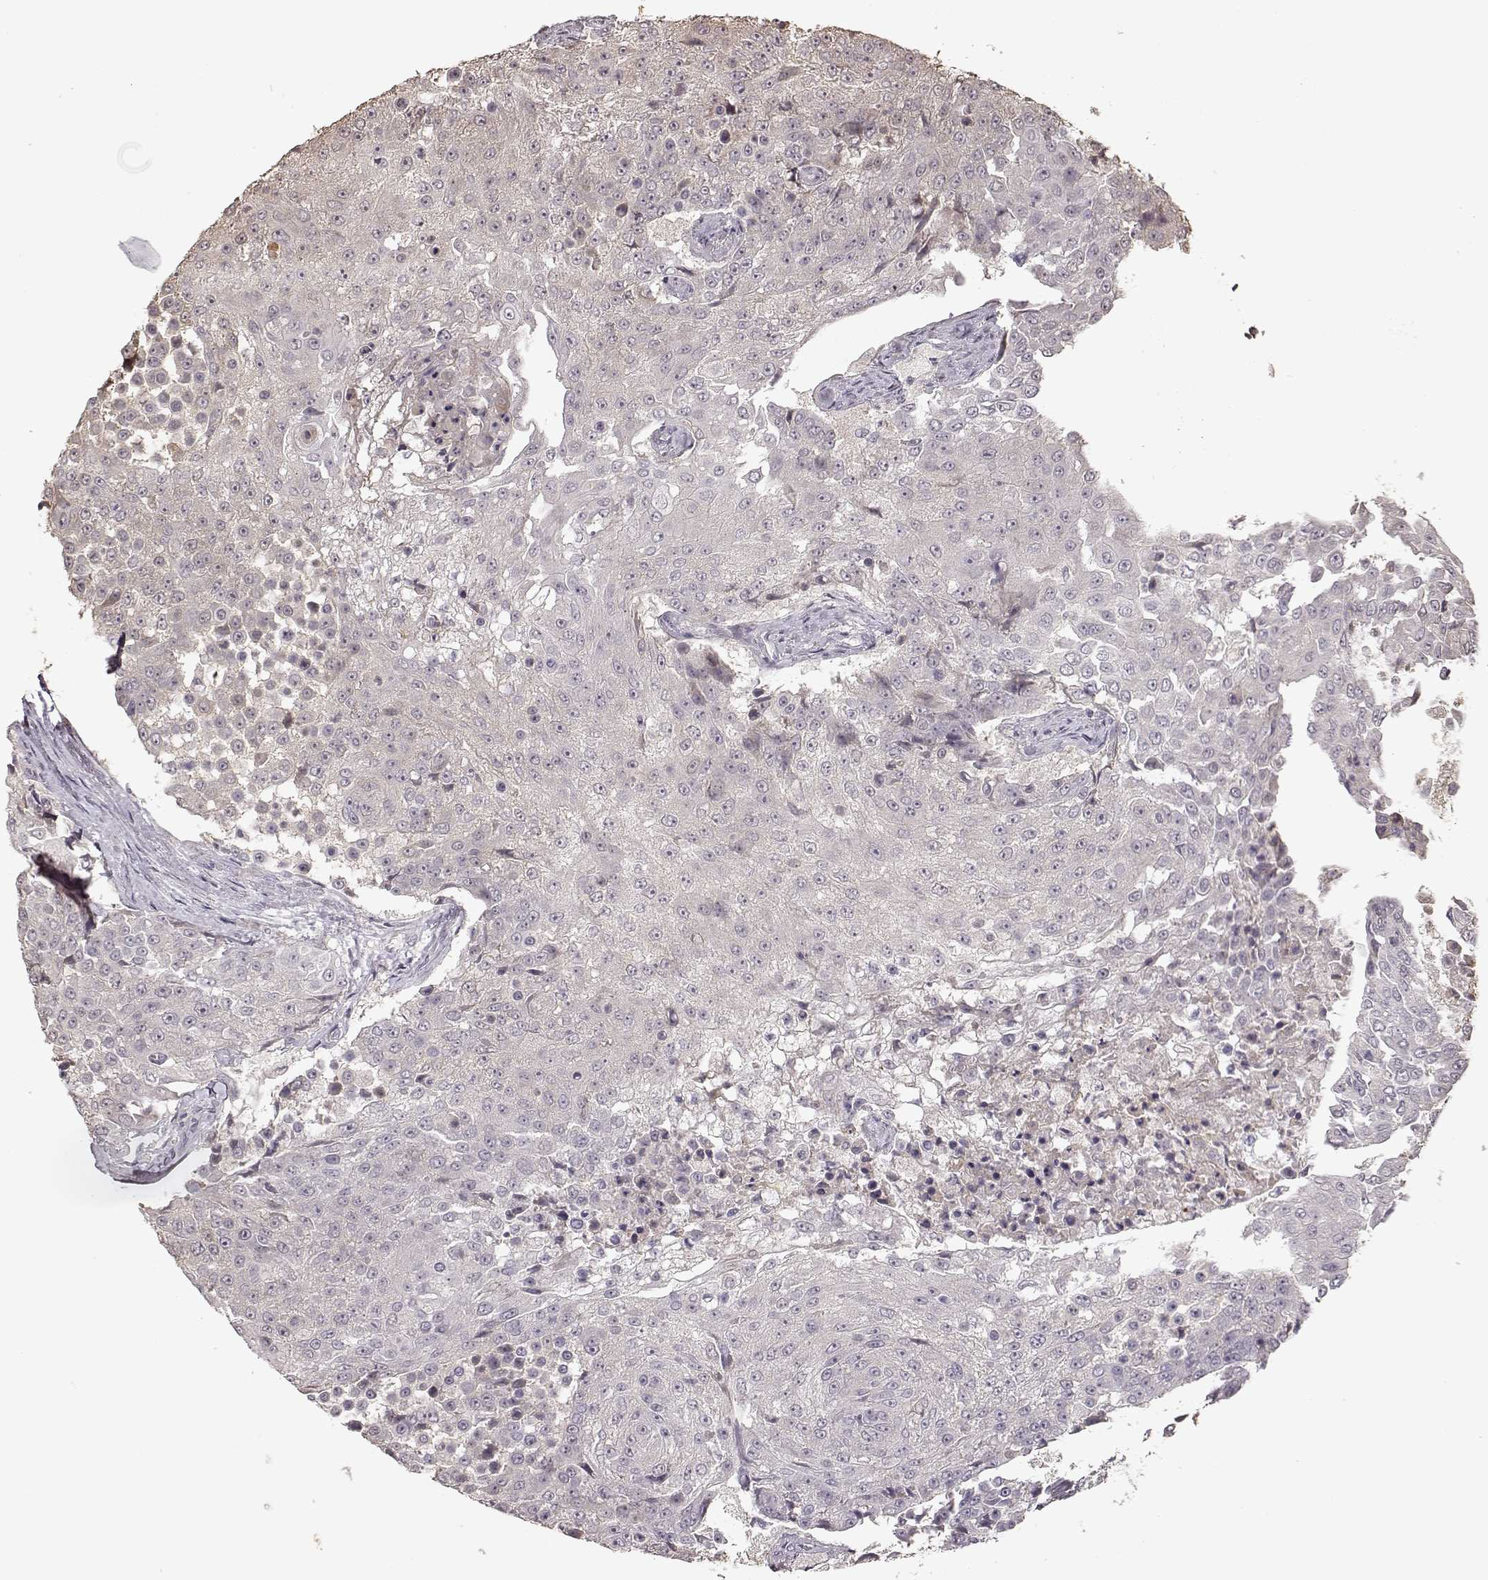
{"staining": {"intensity": "negative", "quantity": "none", "location": "none"}, "tissue": "urothelial cancer", "cell_type": "Tumor cells", "image_type": "cancer", "snomed": [{"axis": "morphology", "description": "Urothelial carcinoma, High grade"}, {"axis": "topography", "description": "Urinary bladder"}], "caption": "Human urothelial cancer stained for a protein using immunohistochemistry (IHC) reveals no expression in tumor cells.", "gene": "CRB1", "patient": {"sex": "female", "age": 63}}